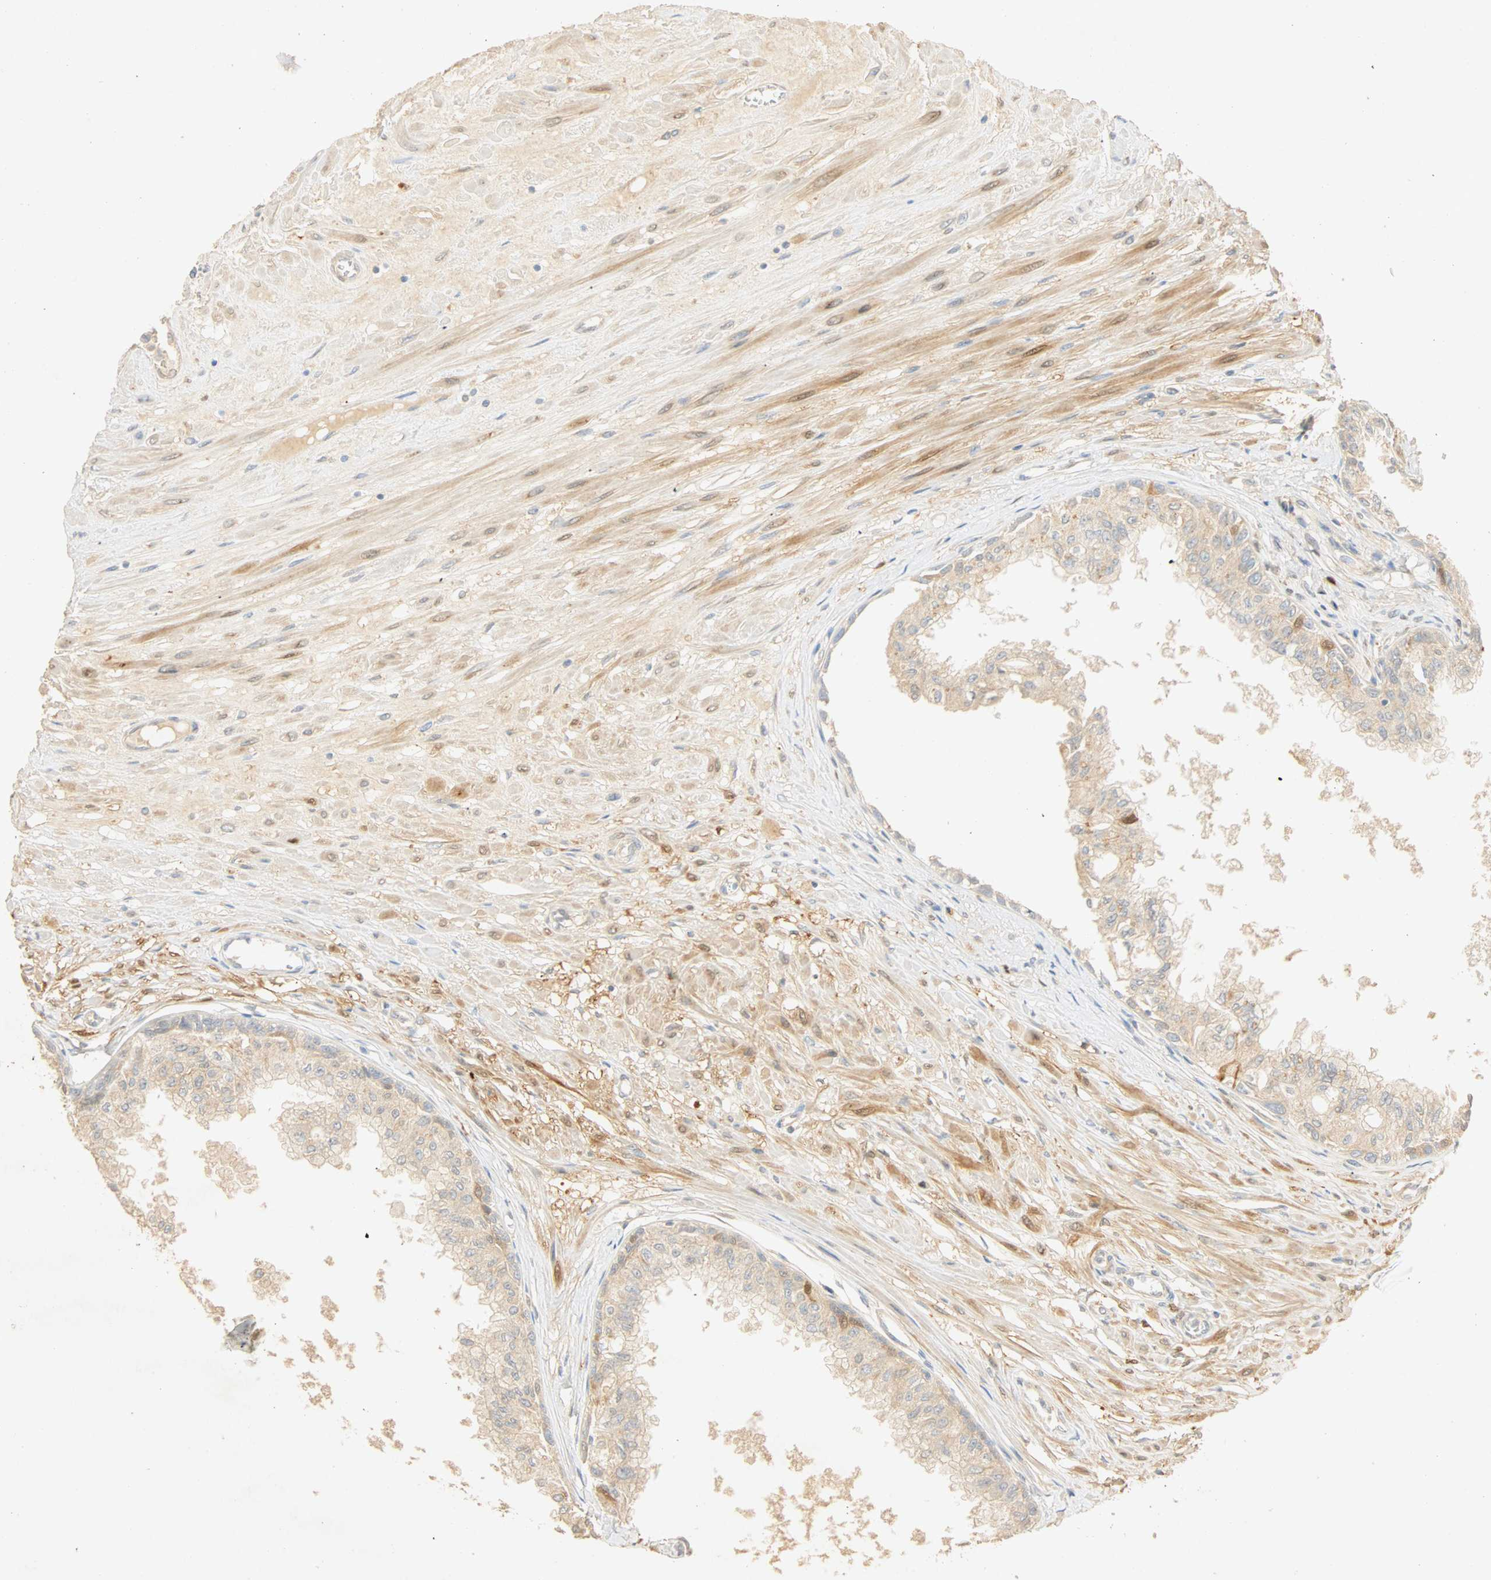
{"staining": {"intensity": "weak", "quantity": "25%-75%", "location": "cytoplasmic/membranous"}, "tissue": "prostate", "cell_type": "Glandular cells", "image_type": "normal", "snomed": [{"axis": "morphology", "description": "Normal tissue, NOS"}, {"axis": "topography", "description": "Prostate"}, {"axis": "topography", "description": "Seminal veicle"}], "caption": "The histopathology image reveals staining of unremarkable prostate, revealing weak cytoplasmic/membranous protein staining (brown color) within glandular cells. (DAB IHC with brightfield microscopy, high magnification).", "gene": "SELENBP1", "patient": {"sex": "male", "age": 60}}